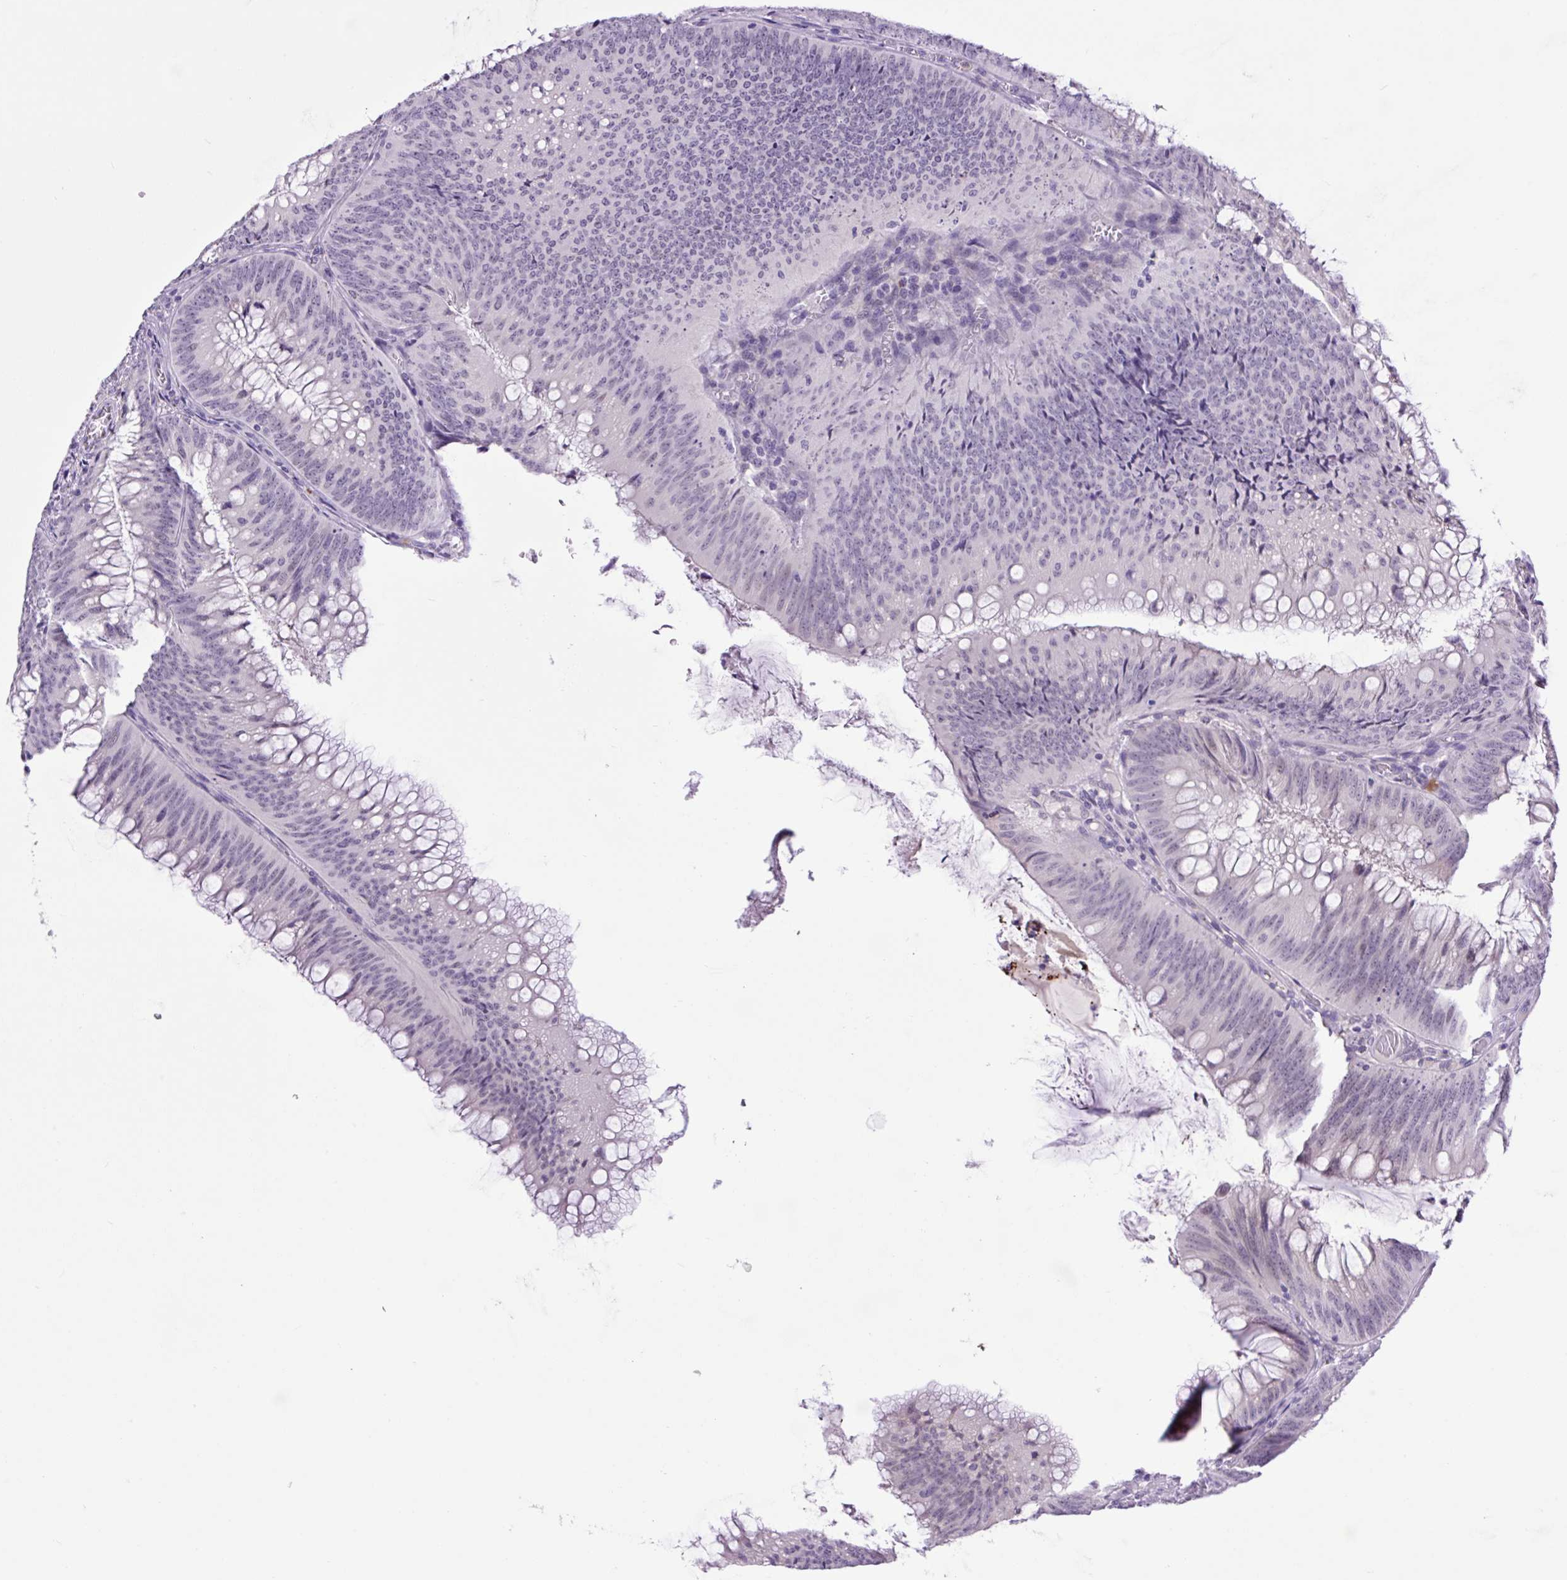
{"staining": {"intensity": "negative", "quantity": "none", "location": "none"}, "tissue": "colorectal cancer", "cell_type": "Tumor cells", "image_type": "cancer", "snomed": [{"axis": "morphology", "description": "Adenocarcinoma, NOS"}, {"axis": "topography", "description": "Rectum"}], "caption": "A high-resolution photomicrograph shows immunohistochemistry staining of colorectal cancer (adenocarcinoma), which shows no significant staining in tumor cells.", "gene": "MFSD3", "patient": {"sex": "female", "age": 72}}